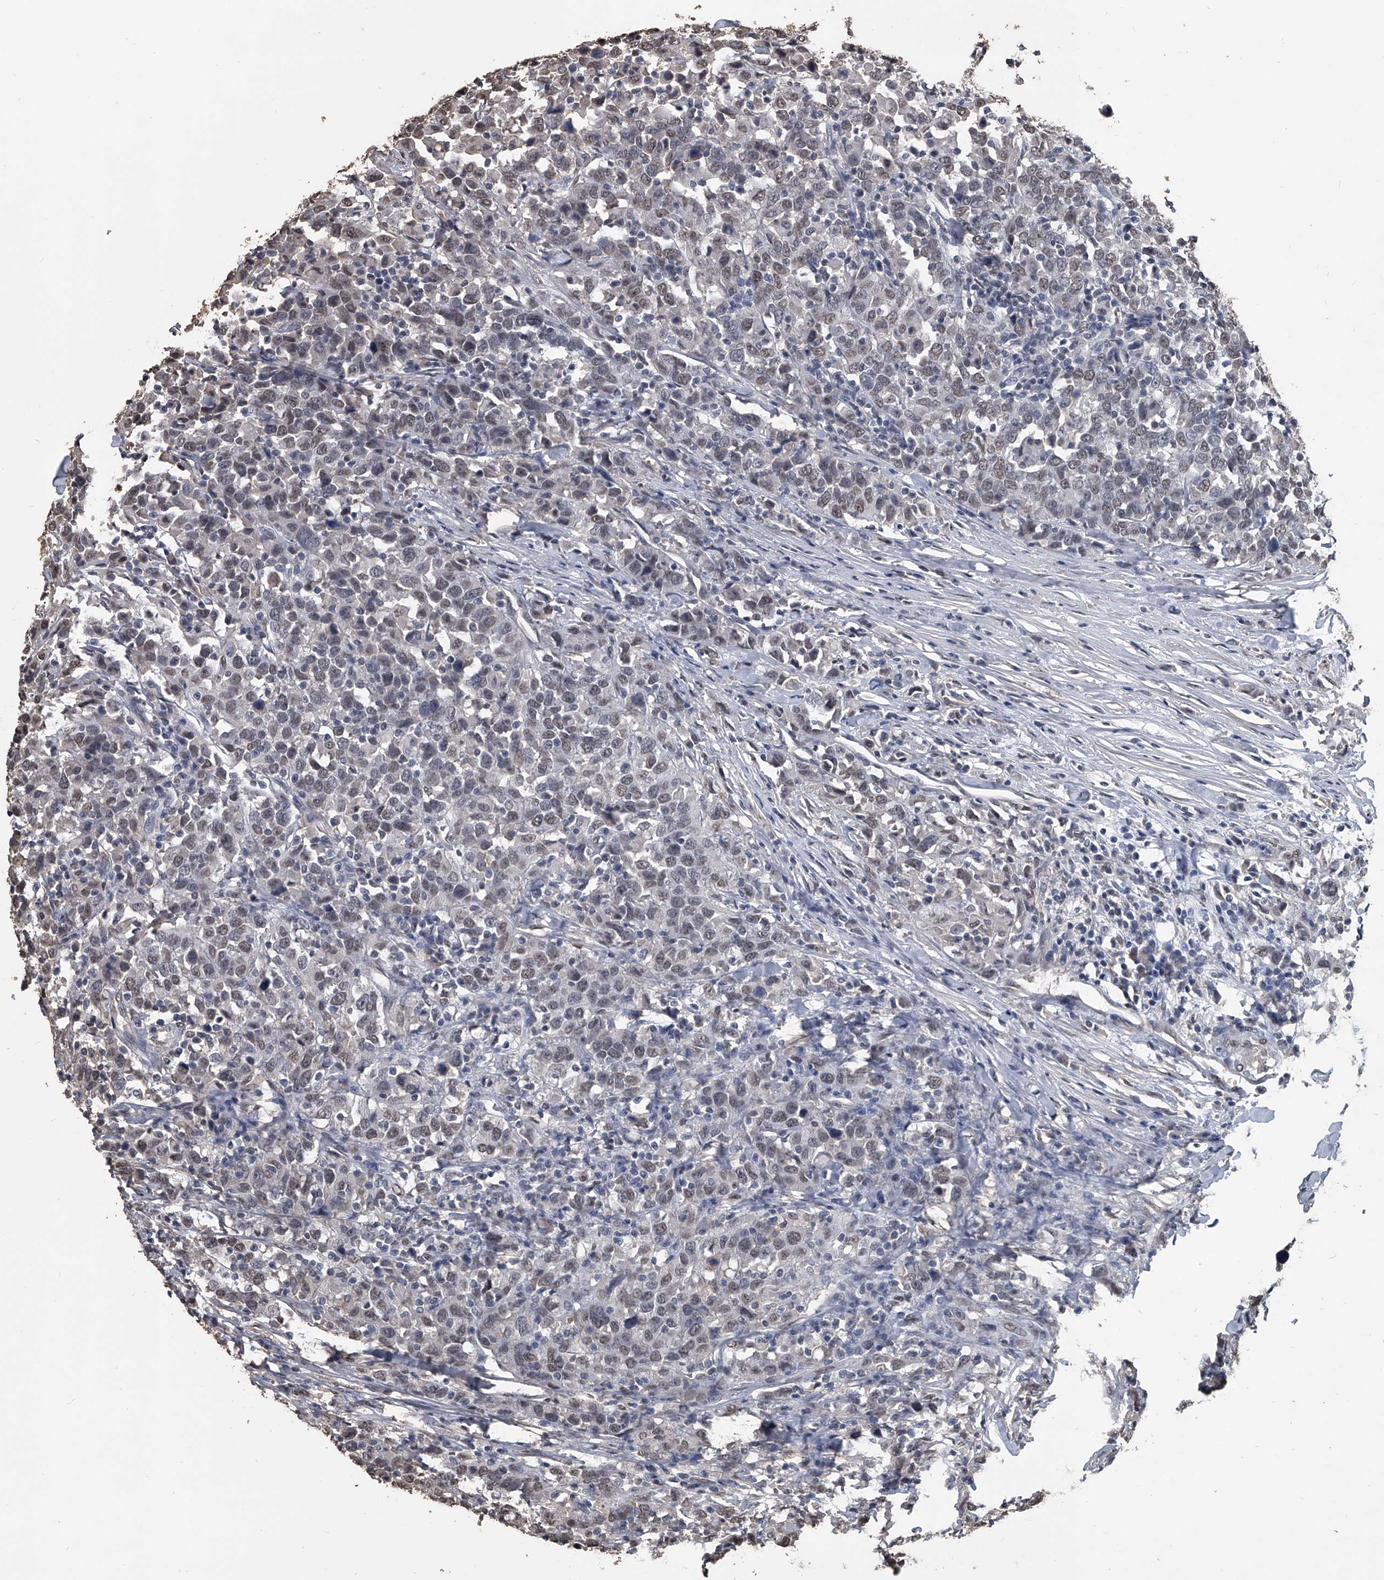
{"staining": {"intensity": "weak", "quantity": "<25%", "location": "nuclear"}, "tissue": "urothelial cancer", "cell_type": "Tumor cells", "image_type": "cancer", "snomed": [{"axis": "morphology", "description": "Urothelial carcinoma, High grade"}, {"axis": "topography", "description": "Urinary bladder"}], "caption": "The image demonstrates no staining of tumor cells in urothelial carcinoma (high-grade).", "gene": "MATR3", "patient": {"sex": "male", "age": 61}}